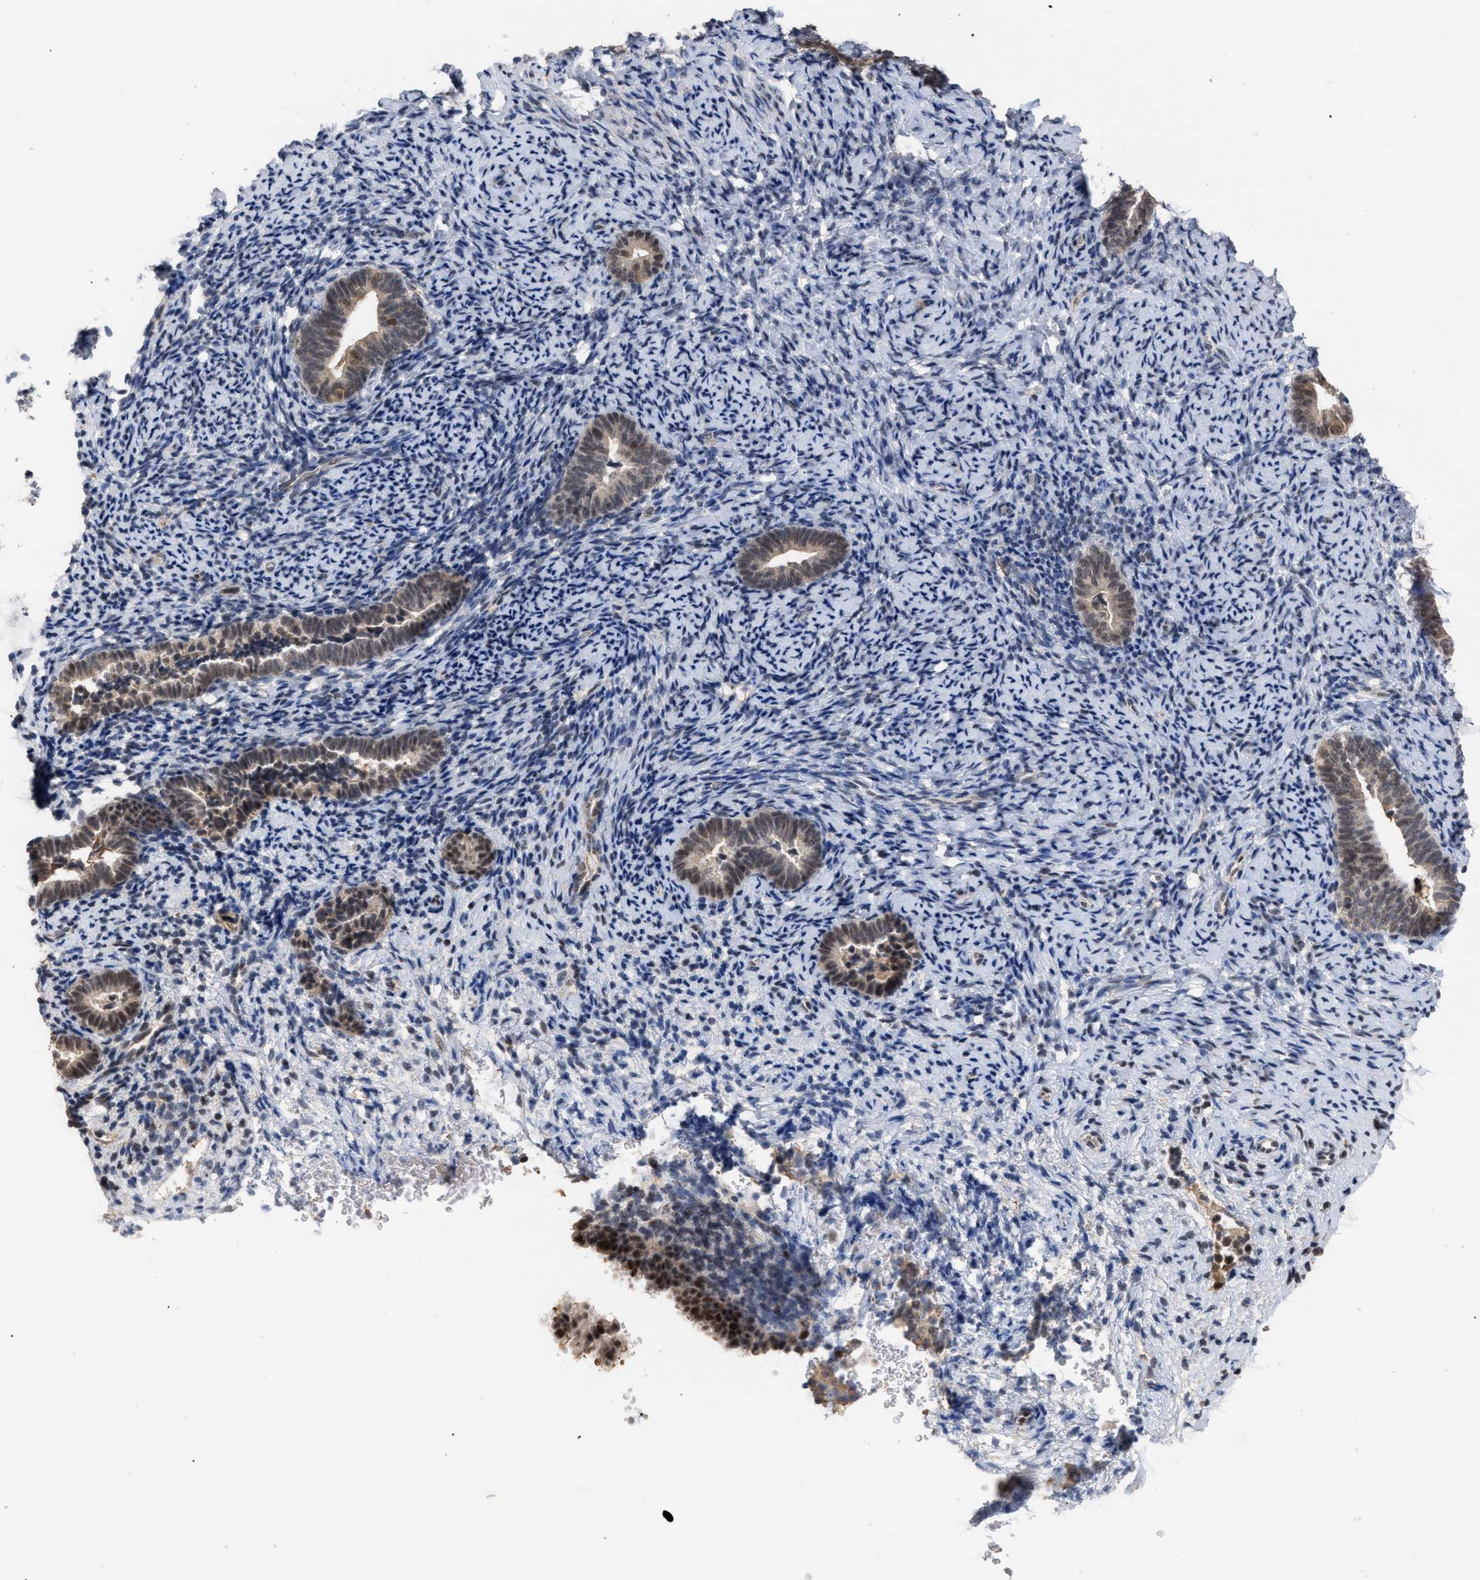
{"staining": {"intensity": "negative", "quantity": "none", "location": "none"}, "tissue": "endometrium", "cell_type": "Cells in endometrial stroma", "image_type": "normal", "snomed": [{"axis": "morphology", "description": "Normal tissue, NOS"}, {"axis": "topography", "description": "Endometrium"}], "caption": "This histopathology image is of normal endometrium stained with immunohistochemistry (IHC) to label a protein in brown with the nuclei are counter-stained blue. There is no expression in cells in endometrial stroma. Brightfield microscopy of immunohistochemistry (IHC) stained with DAB (brown) and hematoxylin (blue), captured at high magnification.", "gene": "JAZF1", "patient": {"sex": "female", "age": 51}}